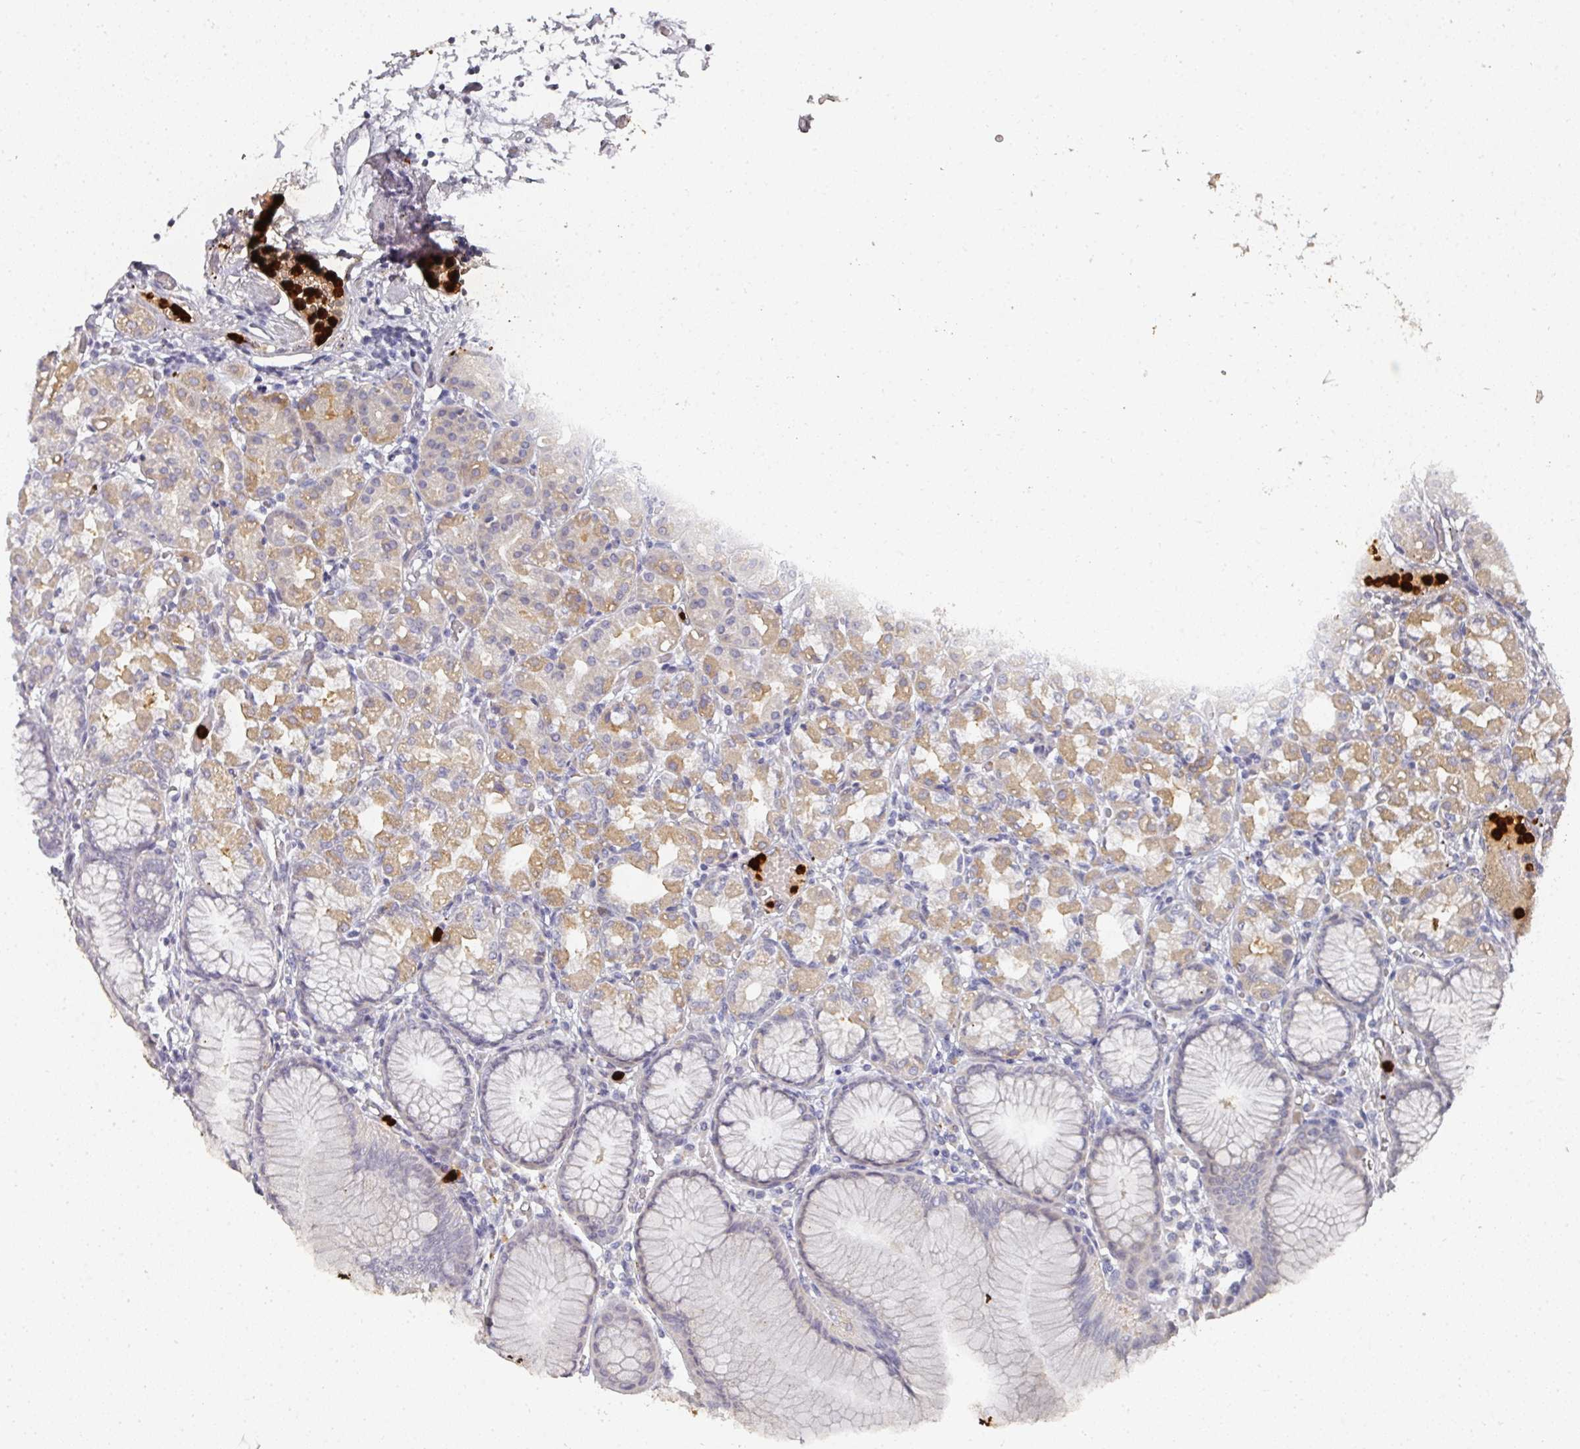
{"staining": {"intensity": "moderate", "quantity": "25%-75%", "location": "cytoplasmic/membranous"}, "tissue": "stomach", "cell_type": "Glandular cells", "image_type": "normal", "snomed": [{"axis": "morphology", "description": "Normal tissue, NOS"}, {"axis": "topography", "description": "Stomach"}], "caption": "An image showing moderate cytoplasmic/membranous staining in approximately 25%-75% of glandular cells in benign stomach, as visualized by brown immunohistochemical staining.", "gene": "CAMP", "patient": {"sex": "female", "age": 57}}